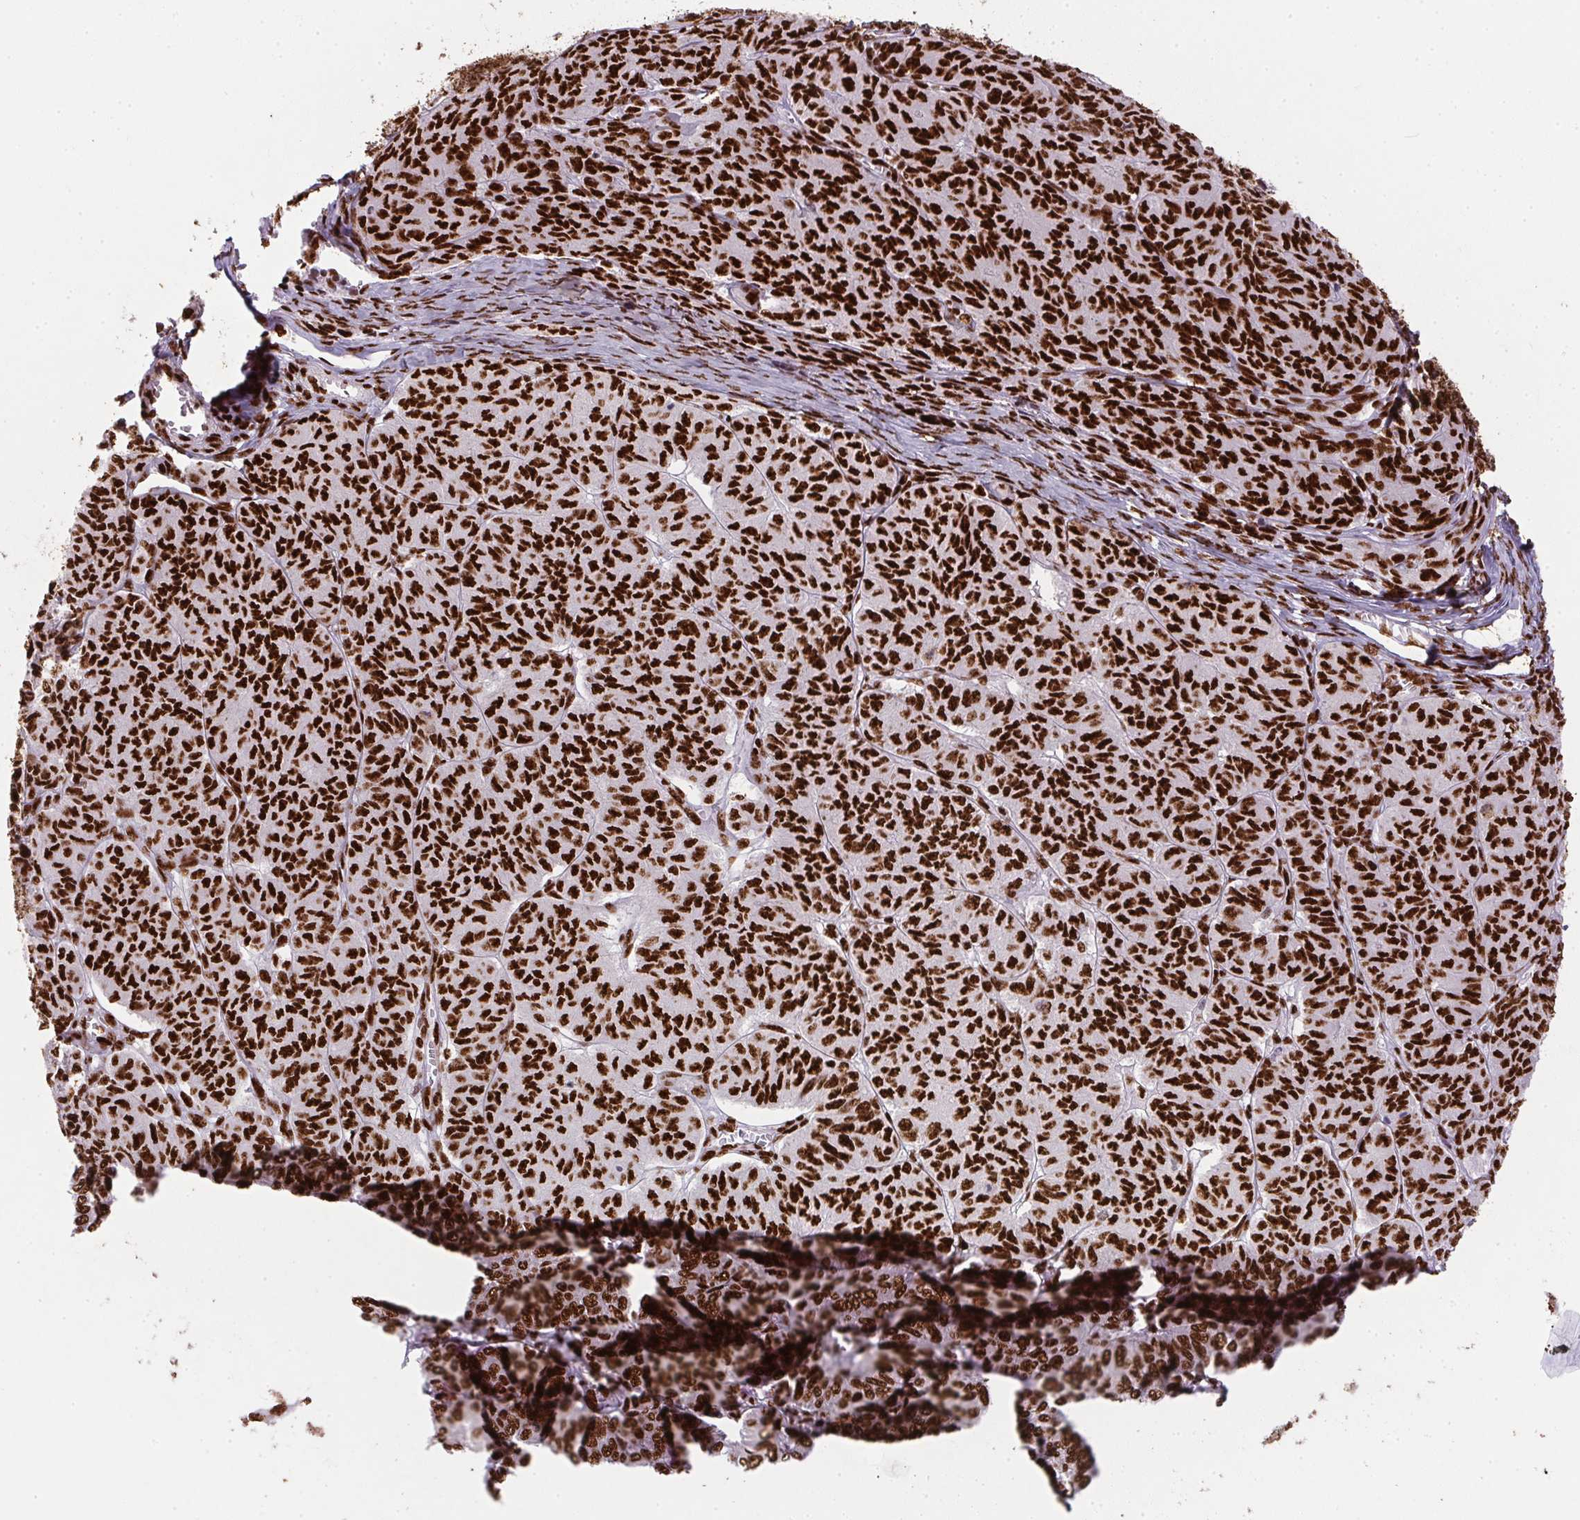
{"staining": {"intensity": "strong", "quantity": ">75%", "location": "nuclear"}, "tissue": "ovarian cancer", "cell_type": "Tumor cells", "image_type": "cancer", "snomed": [{"axis": "morphology", "description": "Carcinoma, endometroid"}, {"axis": "topography", "description": "Ovary"}], "caption": "Protein expression analysis of ovarian endometroid carcinoma exhibits strong nuclear positivity in approximately >75% of tumor cells. The staining was performed using DAB, with brown indicating positive protein expression. Nuclei are stained blue with hematoxylin.", "gene": "PAGE3", "patient": {"sex": "female", "age": 80}}